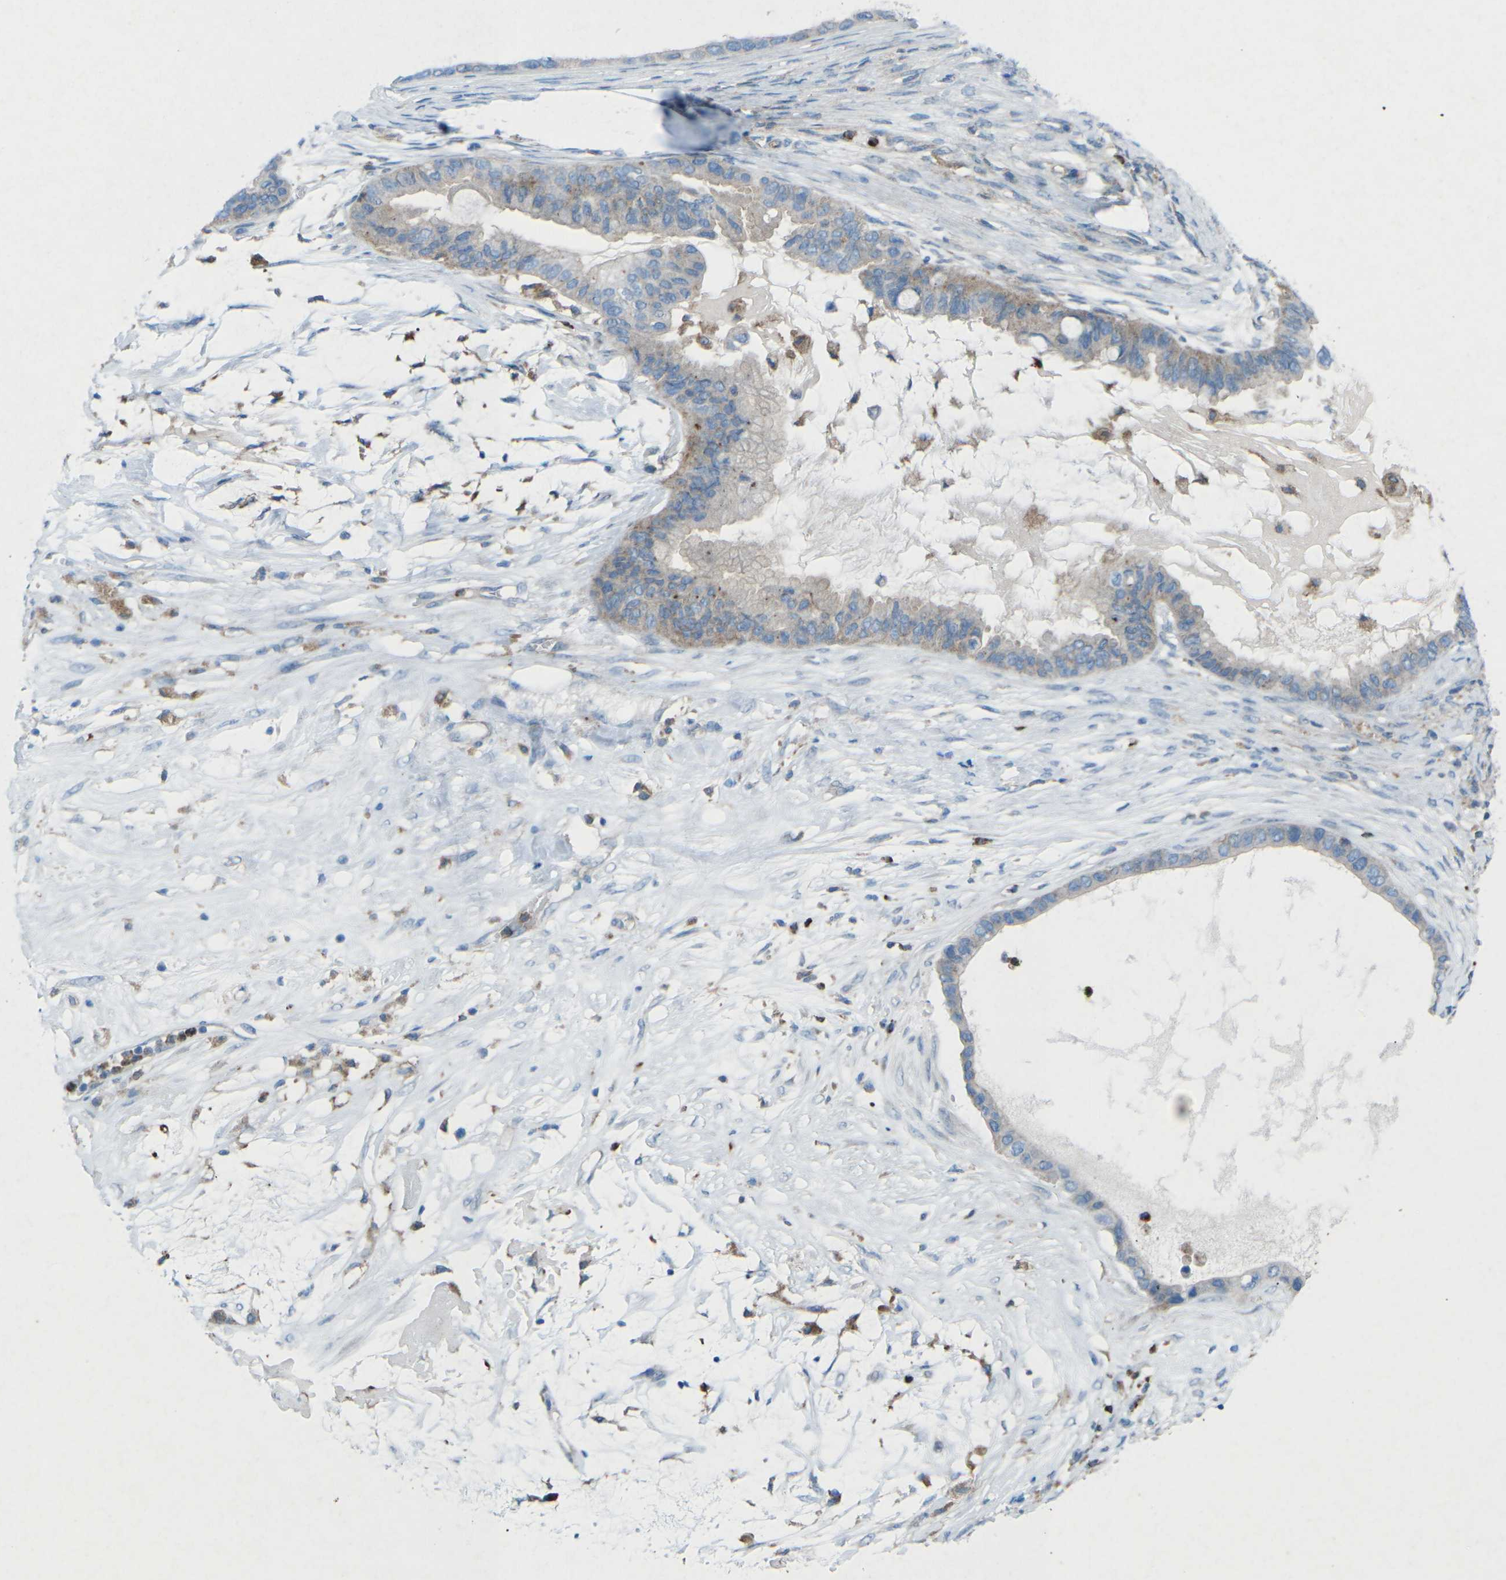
{"staining": {"intensity": "weak", "quantity": "25%-75%", "location": "cytoplasmic/membranous"}, "tissue": "ovarian cancer", "cell_type": "Tumor cells", "image_type": "cancer", "snomed": [{"axis": "morphology", "description": "Cystadenocarcinoma, mucinous, NOS"}, {"axis": "topography", "description": "Ovary"}], "caption": "Immunohistochemical staining of mucinous cystadenocarcinoma (ovarian) reveals weak cytoplasmic/membranous protein positivity in about 25%-75% of tumor cells. The staining was performed using DAB, with brown indicating positive protein expression. Nuclei are stained blue with hematoxylin.", "gene": "STK11", "patient": {"sex": "female", "age": 80}}